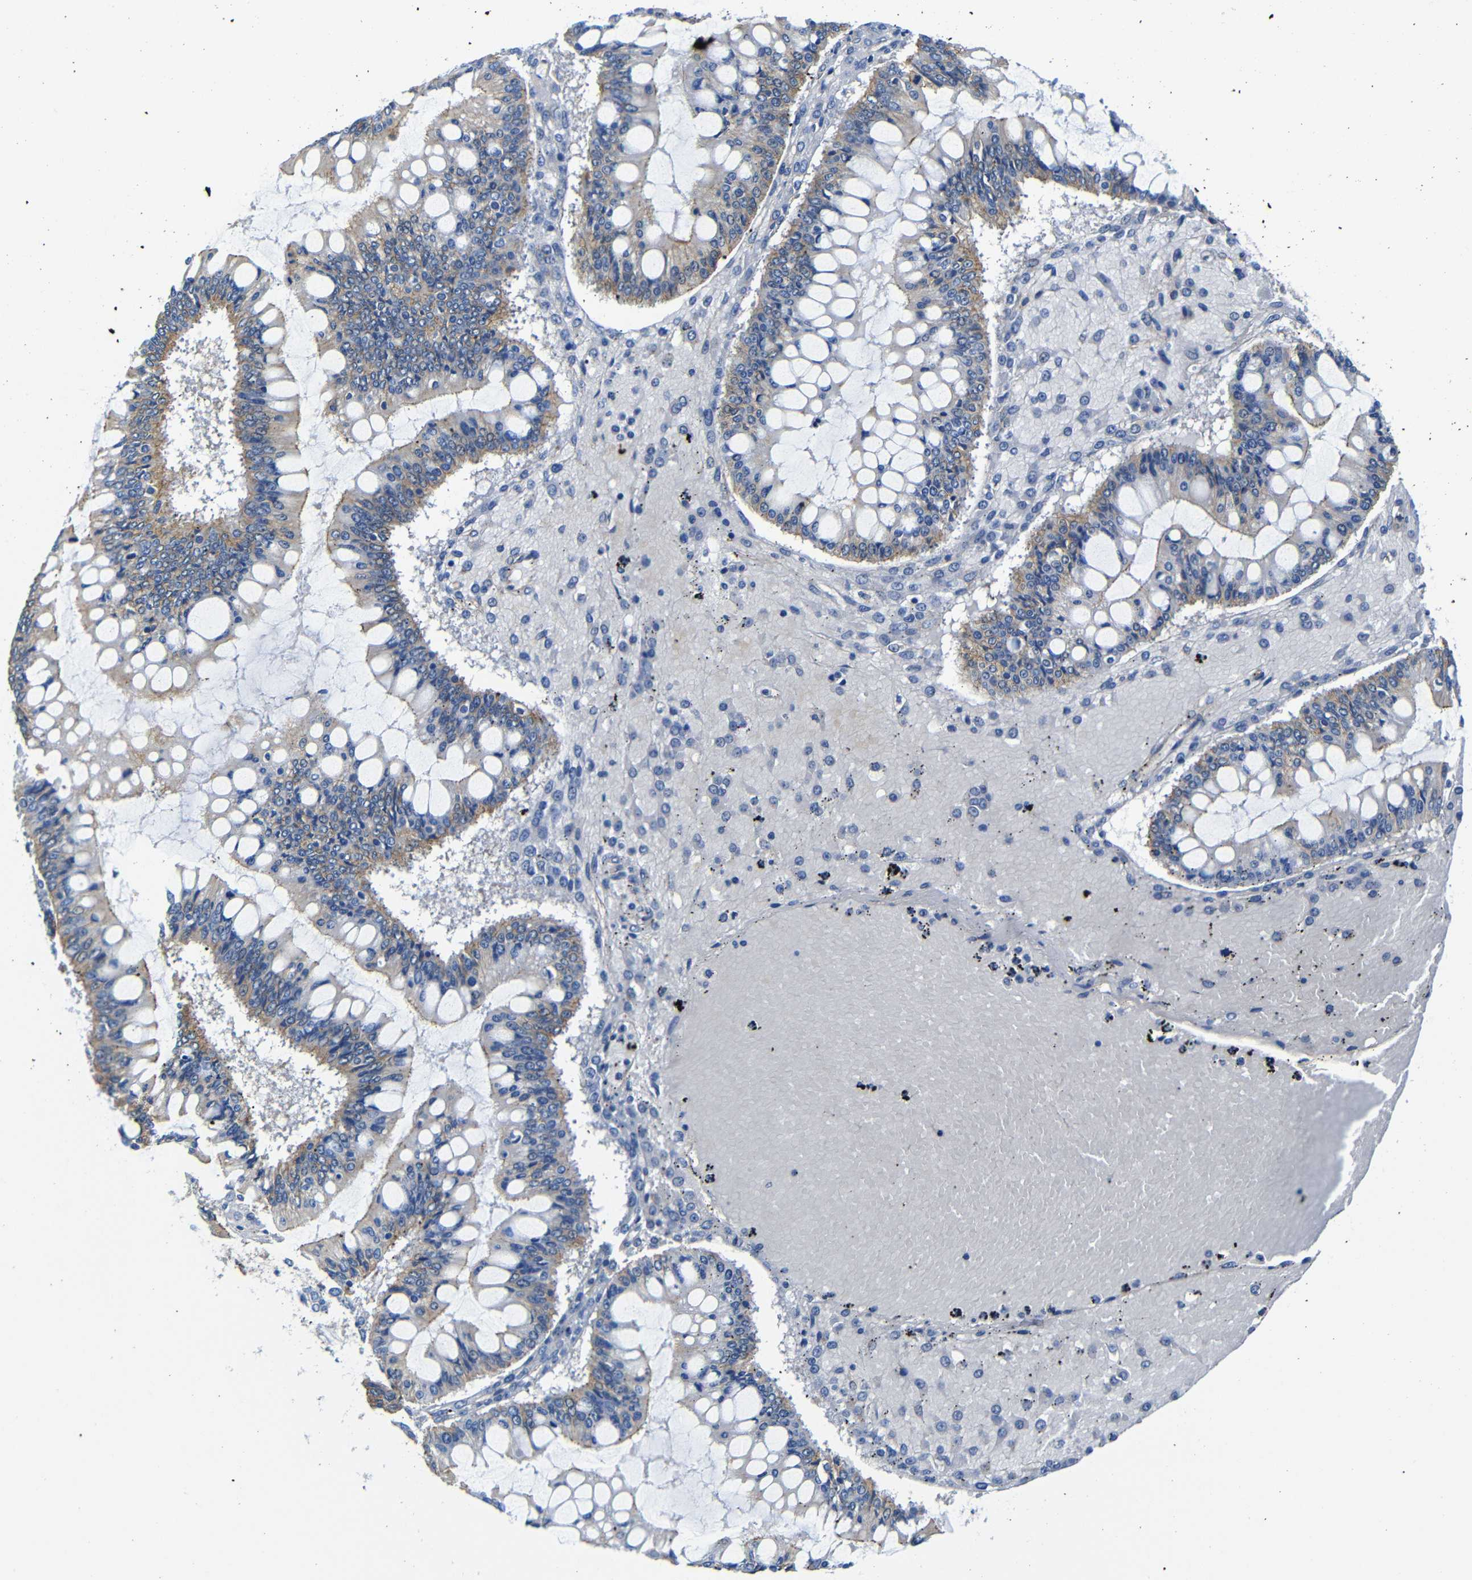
{"staining": {"intensity": "moderate", "quantity": ">75%", "location": "cytoplasmic/membranous"}, "tissue": "ovarian cancer", "cell_type": "Tumor cells", "image_type": "cancer", "snomed": [{"axis": "morphology", "description": "Cystadenocarcinoma, mucinous, NOS"}, {"axis": "topography", "description": "Ovary"}], "caption": "Immunohistochemical staining of human mucinous cystadenocarcinoma (ovarian) shows medium levels of moderate cytoplasmic/membranous staining in approximately >75% of tumor cells. Nuclei are stained in blue.", "gene": "GIMAP2", "patient": {"sex": "female", "age": 73}}